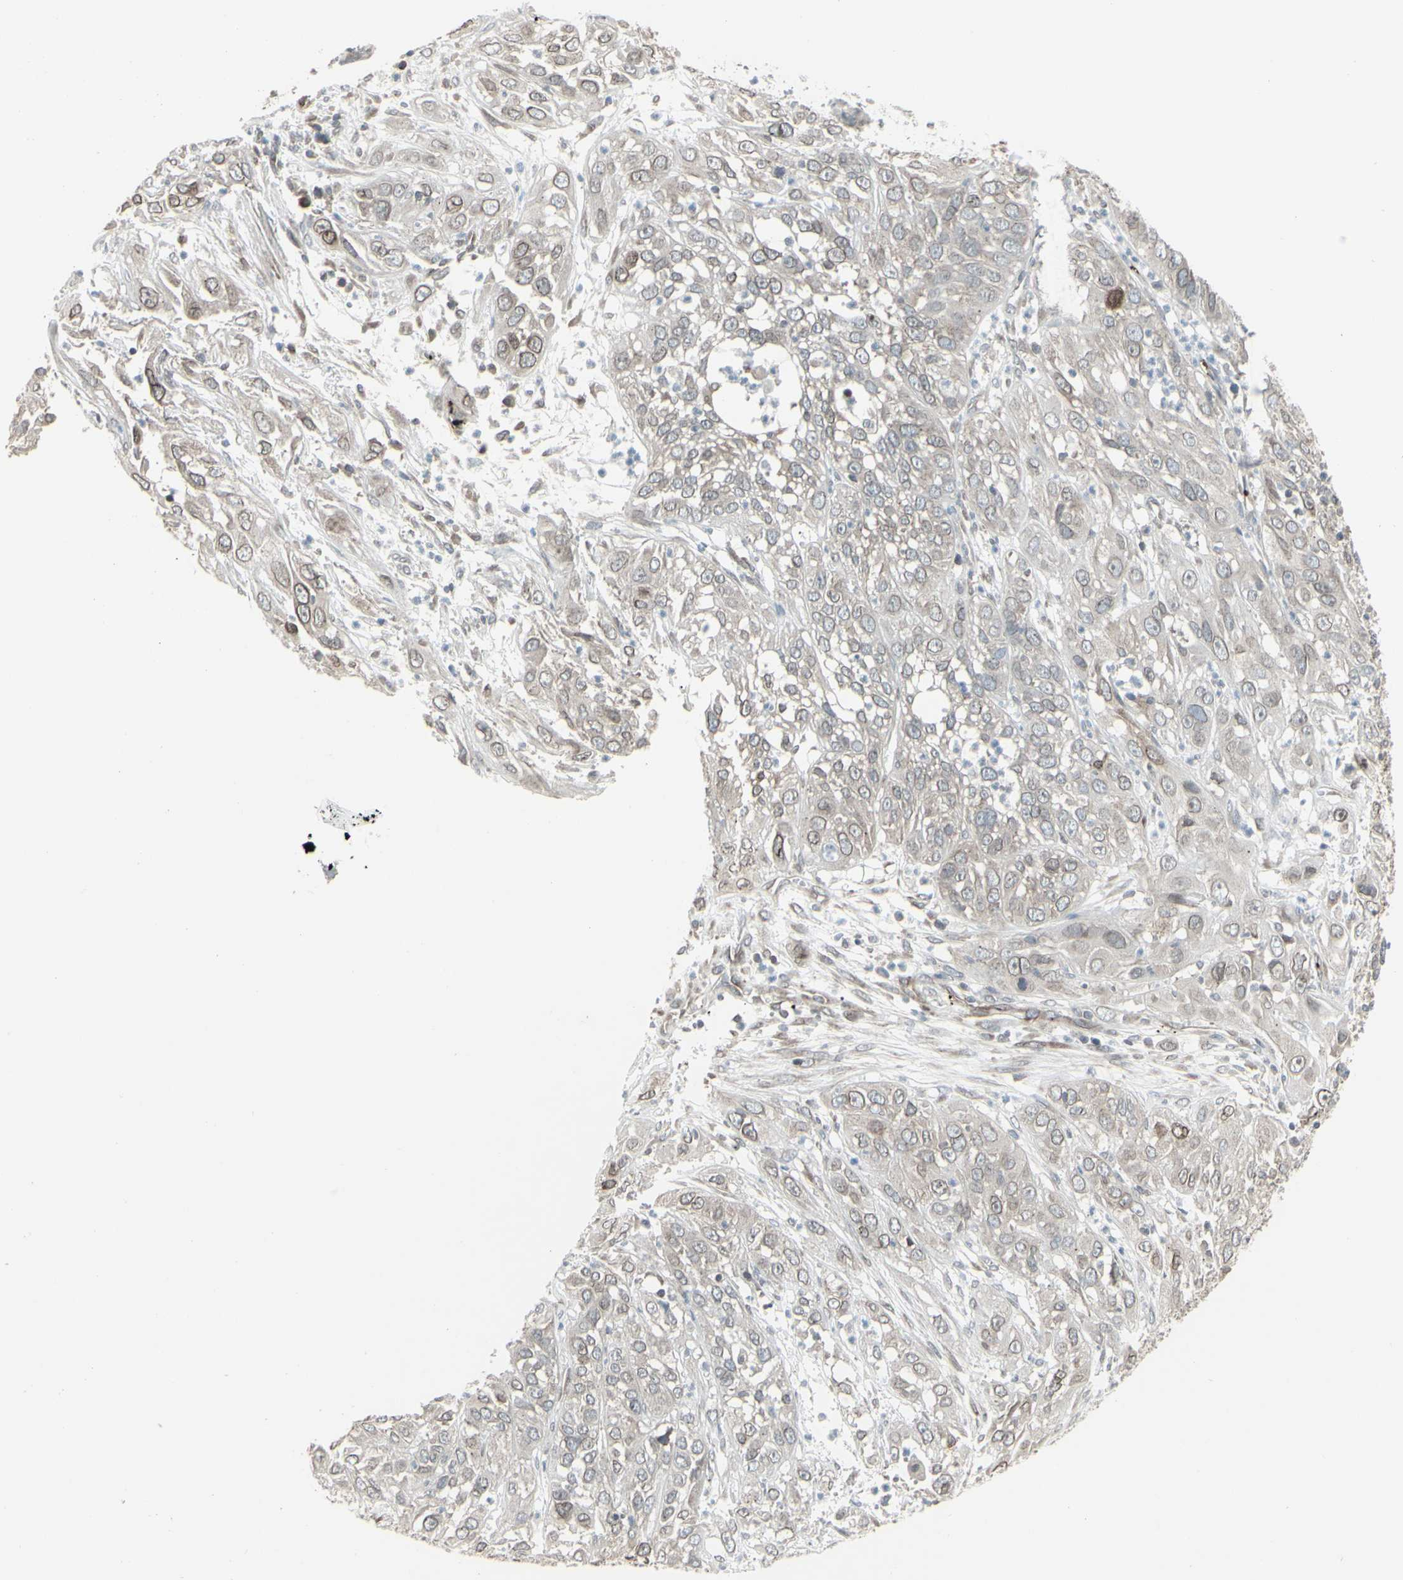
{"staining": {"intensity": "weak", "quantity": ">75%", "location": "cytoplasmic/membranous,nuclear"}, "tissue": "cervical cancer", "cell_type": "Tumor cells", "image_type": "cancer", "snomed": [{"axis": "morphology", "description": "Squamous cell carcinoma, NOS"}, {"axis": "topography", "description": "Cervix"}], "caption": "Immunohistochemistry (IHC) histopathology image of neoplastic tissue: human cervical cancer (squamous cell carcinoma) stained using immunohistochemistry exhibits low levels of weak protein expression localized specifically in the cytoplasmic/membranous and nuclear of tumor cells, appearing as a cytoplasmic/membranous and nuclear brown color.", "gene": "DTX3L", "patient": {"sex": "female", "age": 32}}